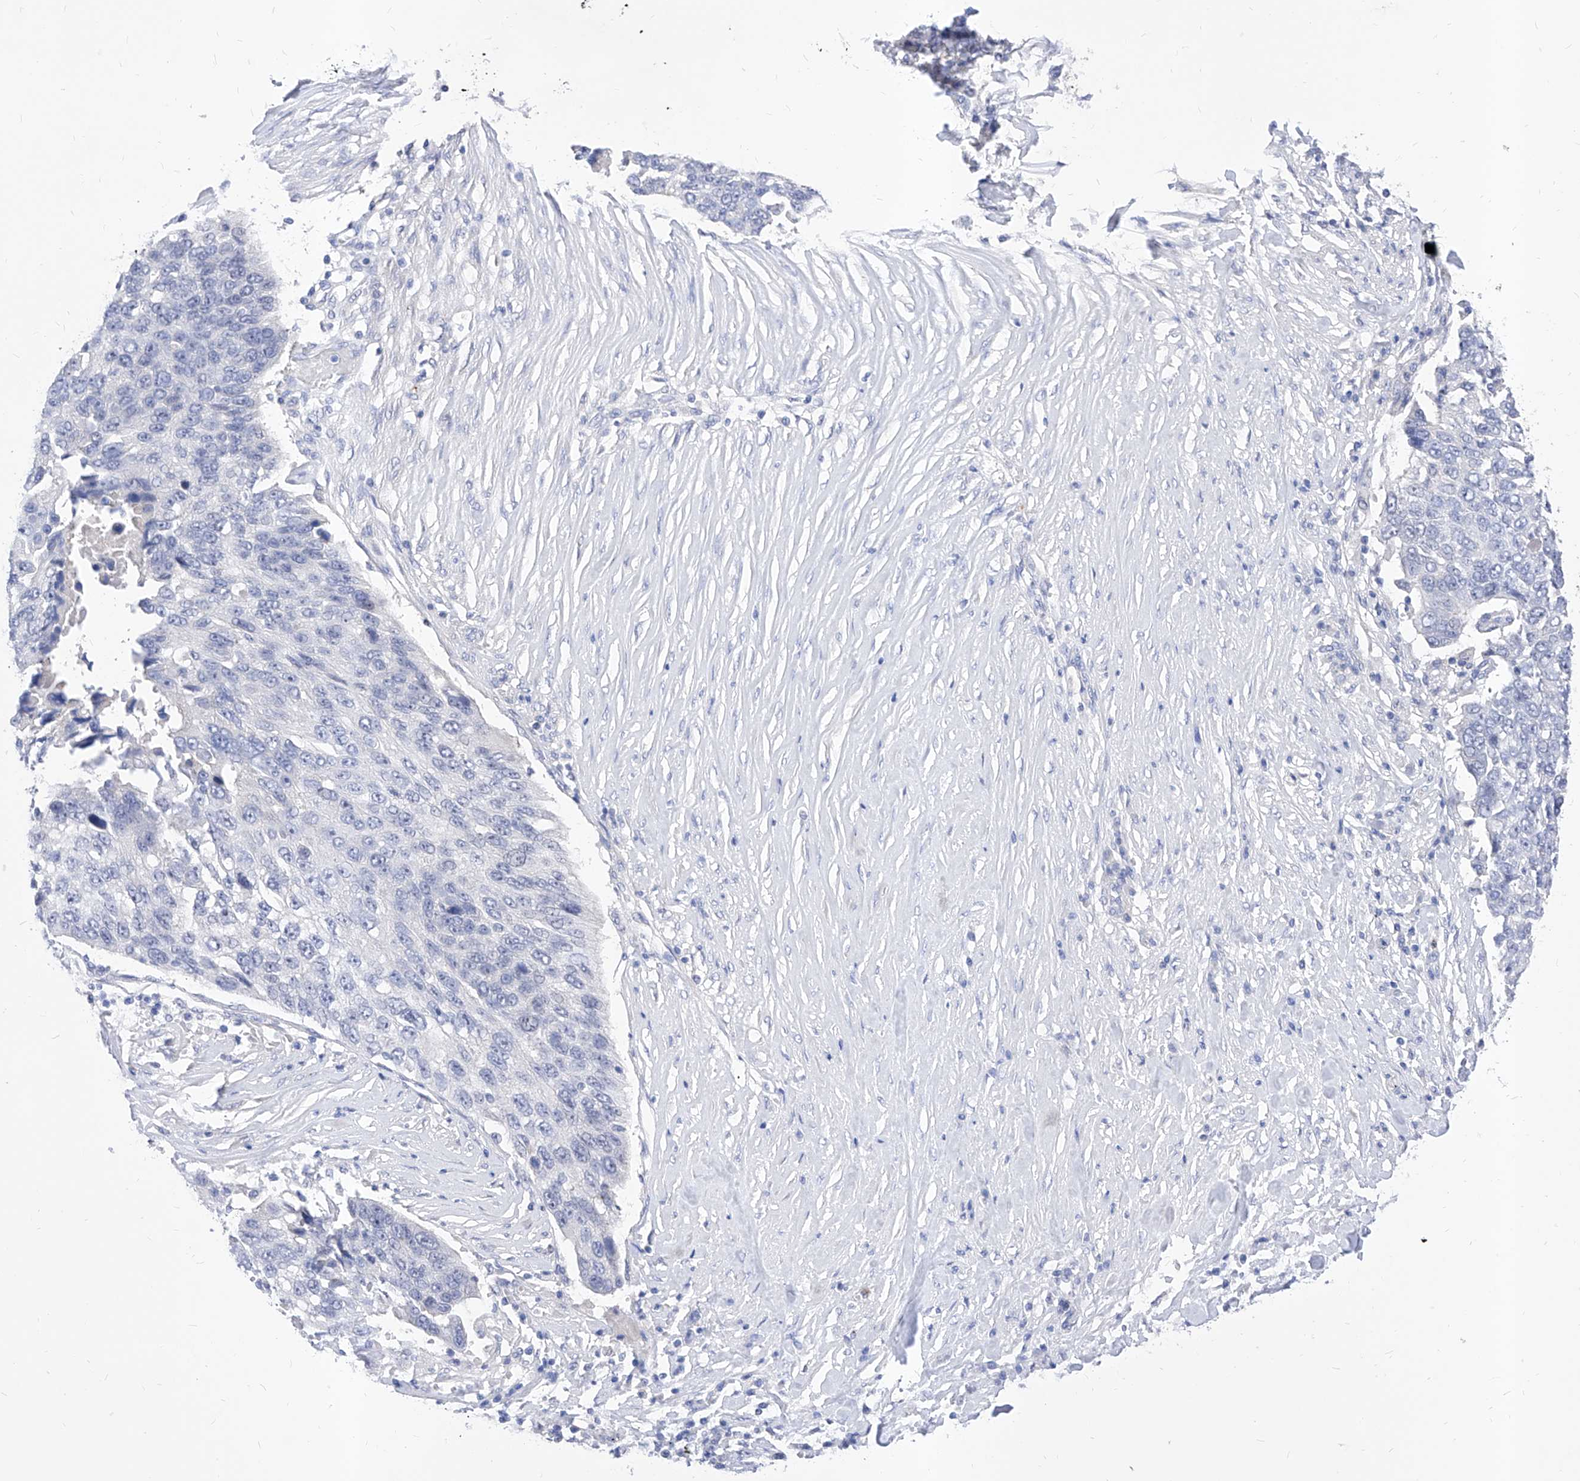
{"staining": {"intensity": "negative", "quantity": "none", "location": "none"}, "tissue": "lung cancer", "cell_type": "Tumor cells", "image_type": "cancer", "snomed": [{"axis": "morphology", "description": "Squamous cell carcinoma, NOS"}, {"axis": "topography", "description": "Lung"}], "caption": "This is a photomicrograph of immunohistochemistry staining of lung cancer, which shows no staining in tumor cells. The staining was performed using DAB to visualize the protein expression in brown, while the nuclei were stained in blue with hematoxylin (Magnification: 20x).", "gene": "VAX1", "patient": {"sex": "male", "age": 66}}